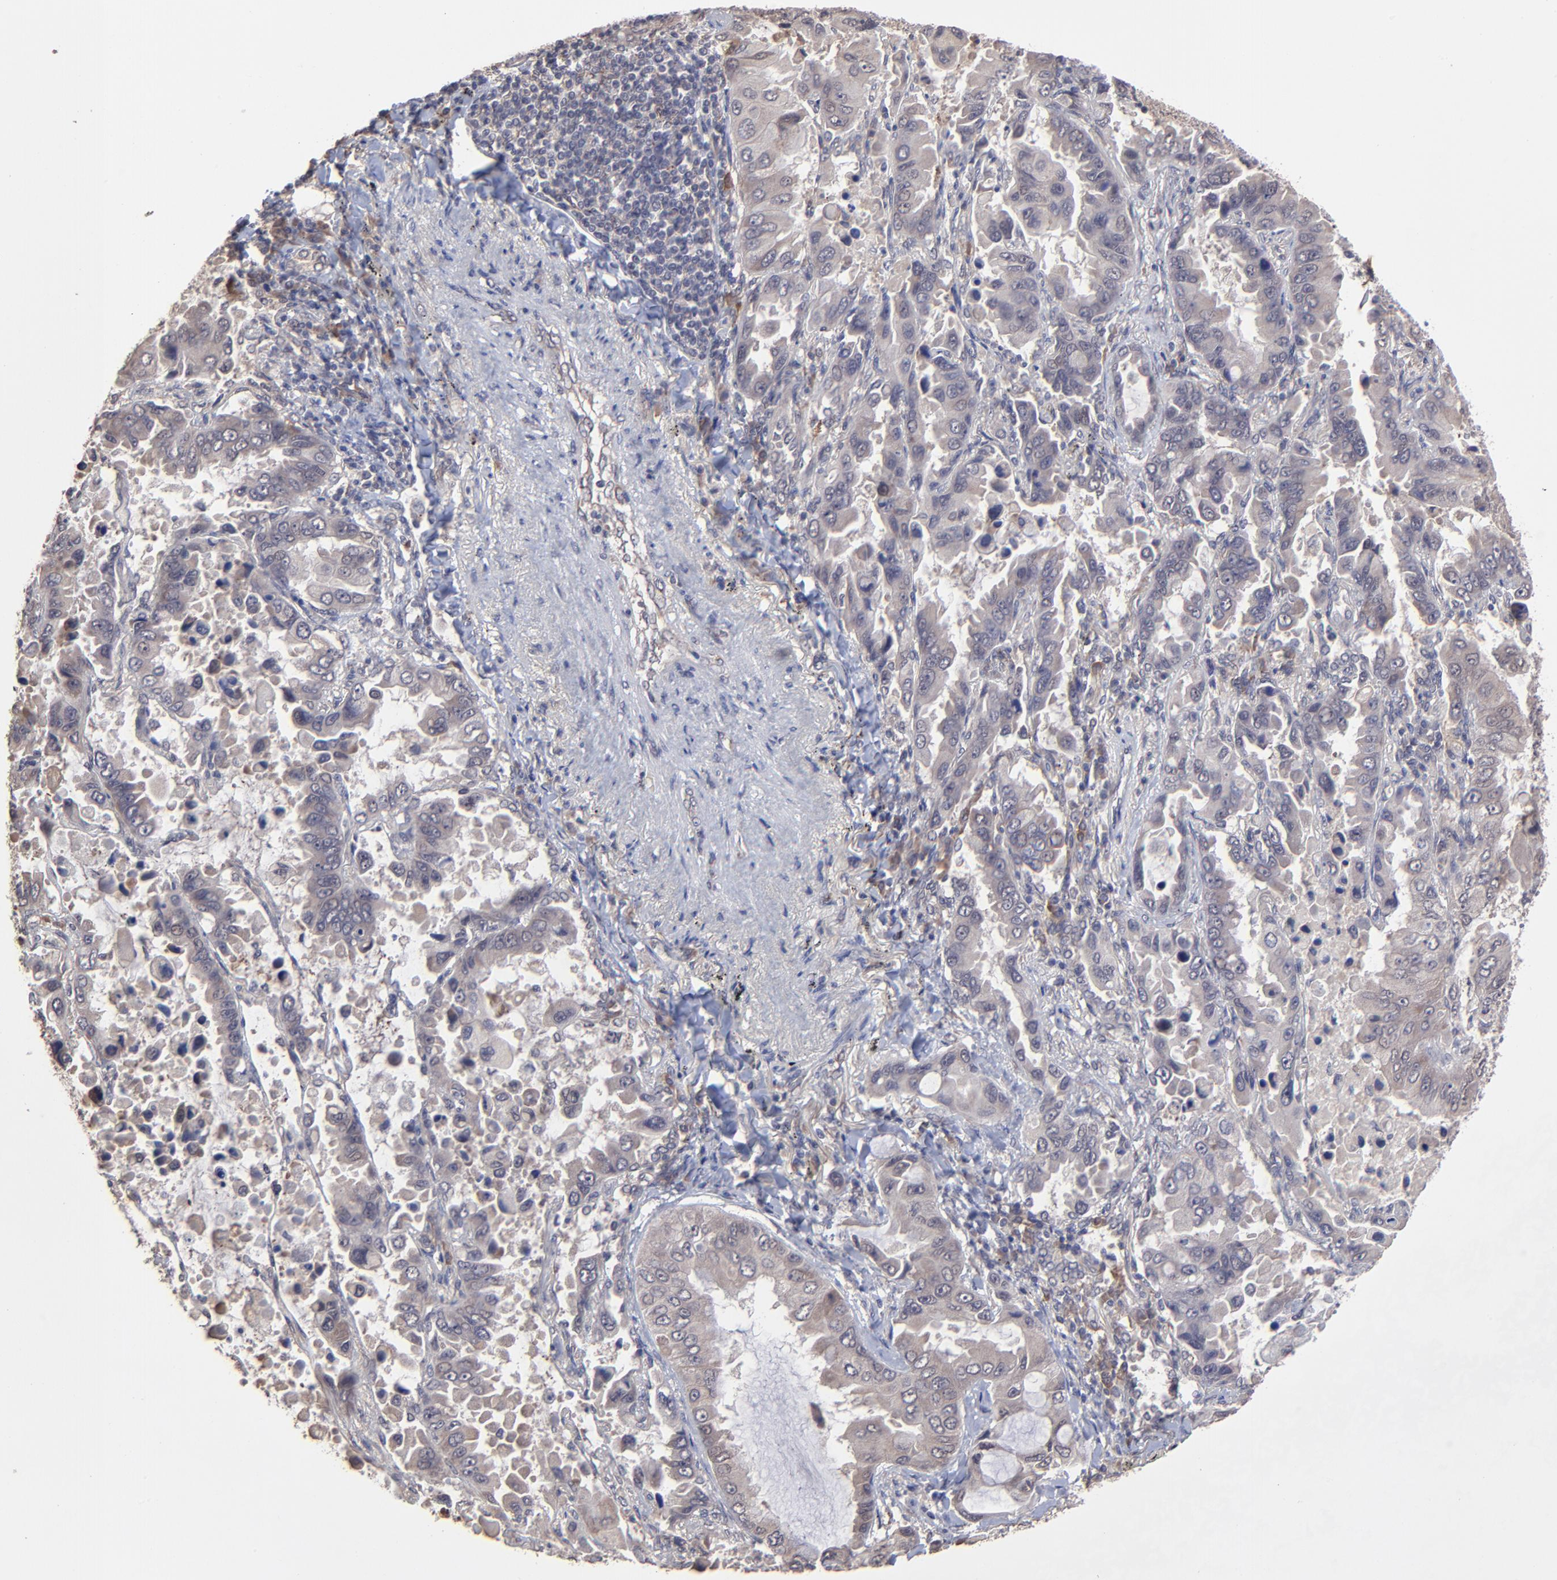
{"staining": {"intensity": "weak", "quantity": ">75%", "location": "cytoplasmic/membranous"}, "tissue": "lung cancer", "cell_type": "Tumor cells", "image_type": "cancer", "snomed": [{"axis": "morphology", "description": "Adenocarcinoma, NOS"}, {"axis": "topography", "description": "Lung"}], "caption": "A brown stain labels weak cytoplasmic/membranous expression of a protein in human lung cancer tumor cells. The protein of interest is shown in brown color, while the nuclei are stained blue.", "gene": "CHL1", "patient": {"sex": "male", "age": 64}}